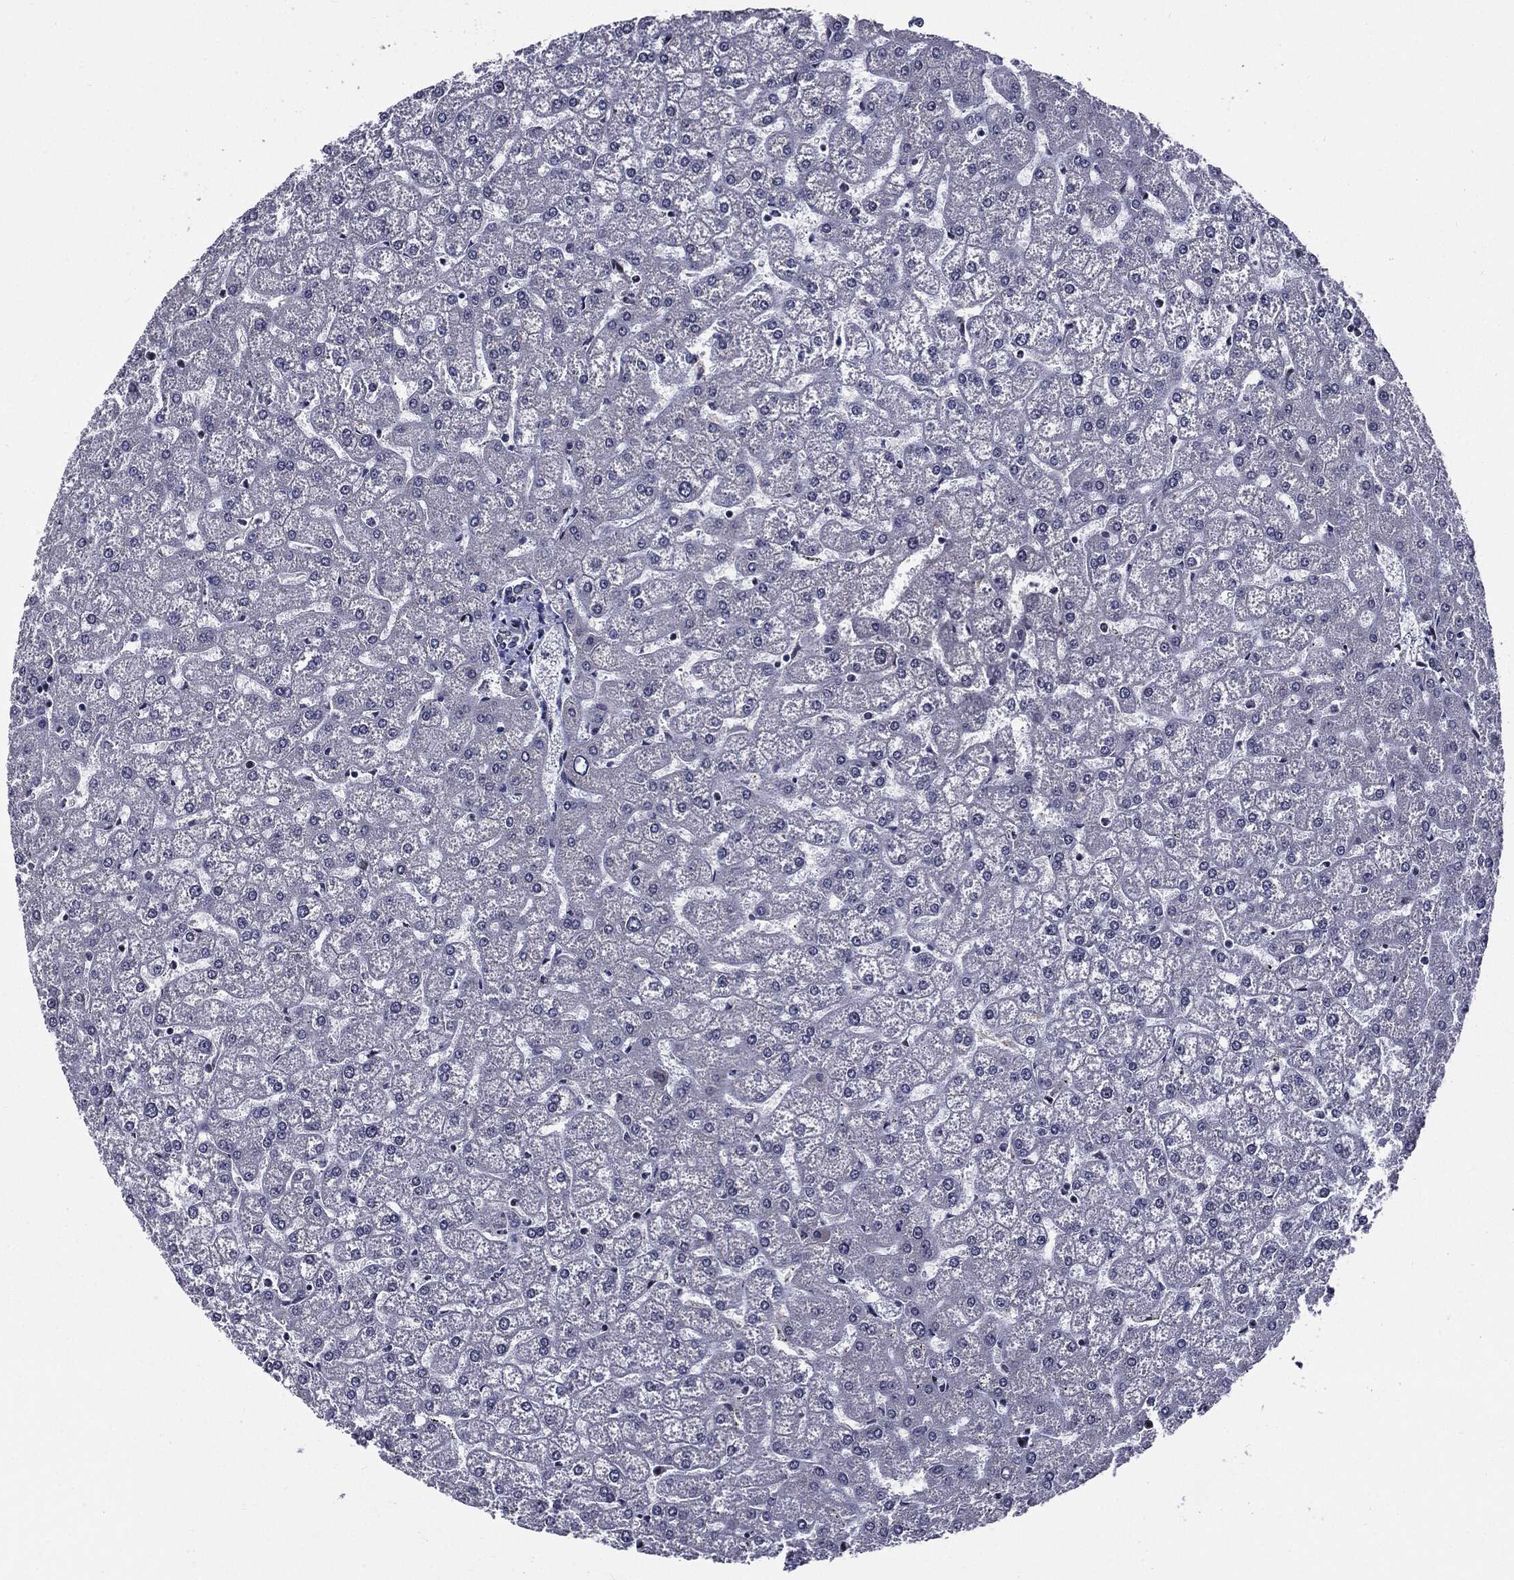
{"staining": {"intensity": "negative", "quantity": "none", "location": "none"}, "tissue": "liver", "cell_type": "Cholangiocytes", "image_type": "normal", "snomed": [{"axis": "morphology", "description": "Normal tissue, NOS"}, {"axis": "topography", "description": "Liver"}], "caption": "Immunohistochemical staining of normal liver shows no significant staining in cholangiocytes.", "gene": "ZFP91", "patient": {"sex": "female", "age": 32}}